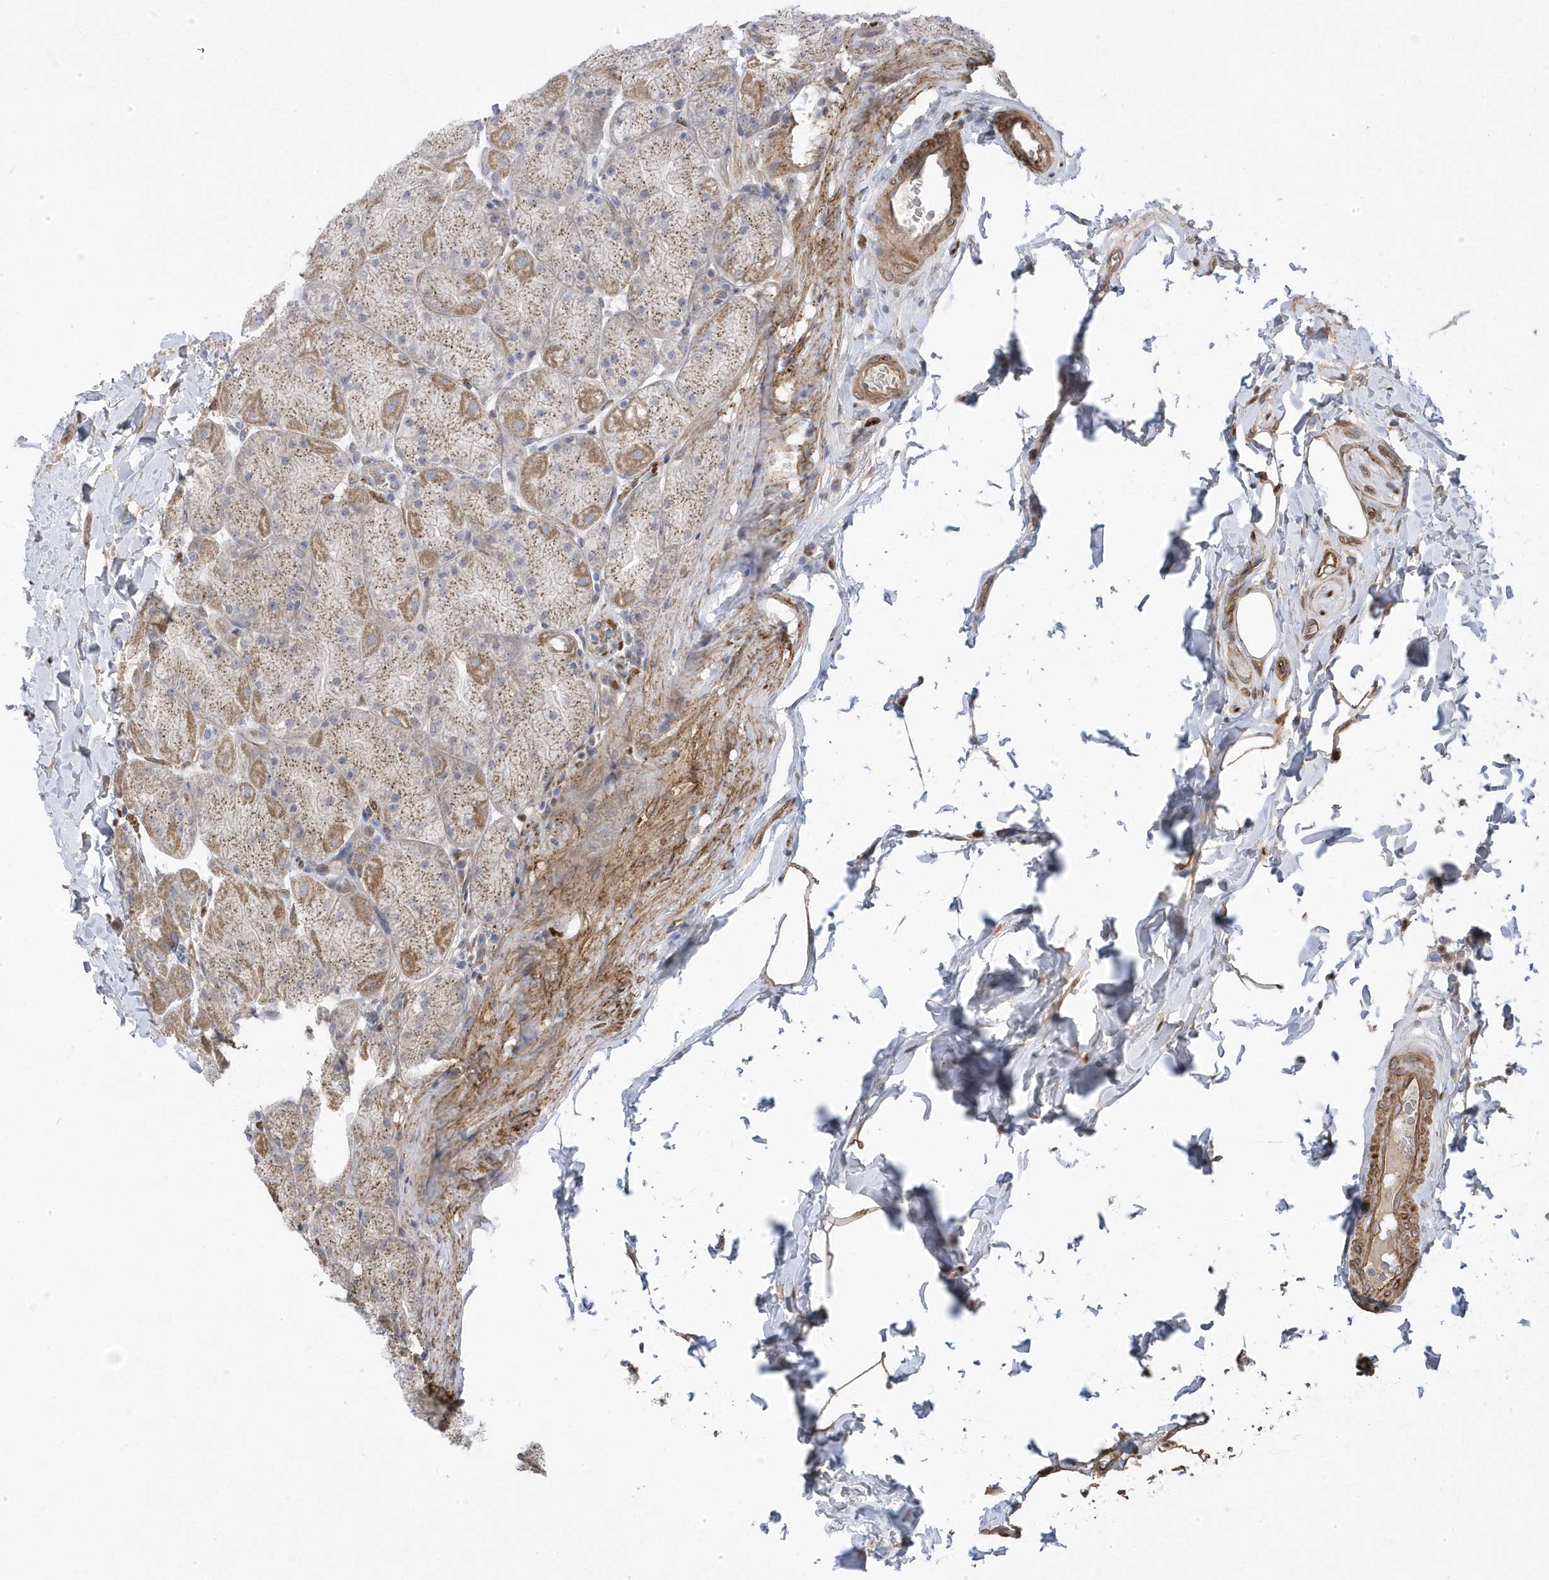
{"staining": {"intensity": "moderate", "quantity": ">75%", "location": "cytoplasmic/membranous"}, "tissue": "stomach", "cell_type": "Glandular cells", "image_type": "normal", "snomed": [{"axis": "morphology", "description": "Normal tissue, NOS"}, {"axis": "topography", "description": "Stomach, upper"}], "caption": "Immunohistochemical staining of normal human stomach reveals moderate cytoplasmic/membranous protein staining in about >75% of glandular cells. The protein is shown in brown color, while the nuclei are stained blue.", "gene": "GTPBP6", "patient": {"sex": "female", "age": 56}}